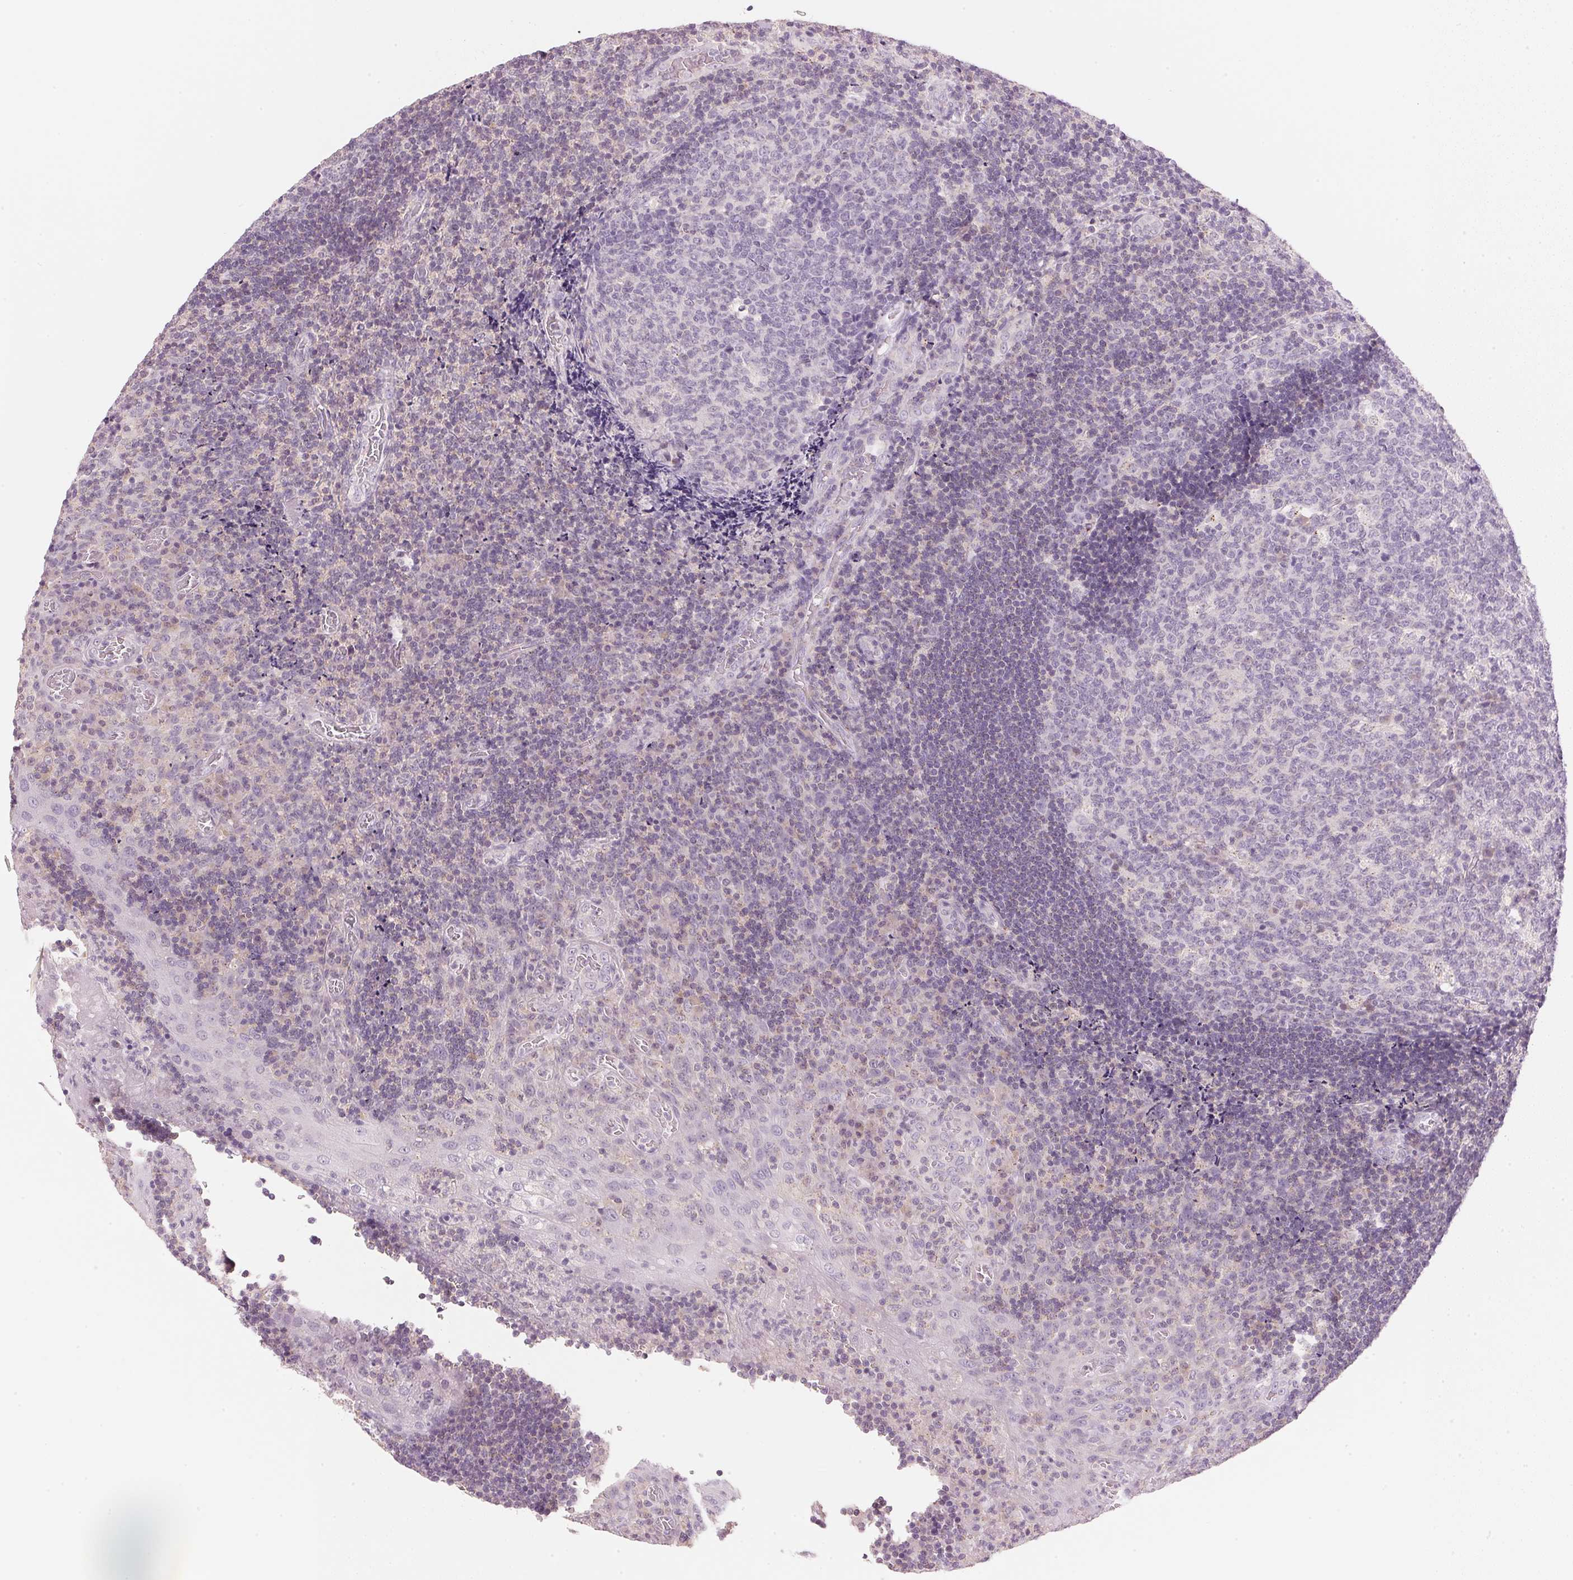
{"staining": {"intensity": "negative", "quantity": "none", "location": "none"}, "tissue": "tonsil", "cell_type": "Germinal center cells", "image_type": "normal", "snomed": [{"axis": "morphology", "description": "Normal tissue, NOS"}, {"axis": "topography", "description": "Tonsil"}], "caption": "The micrograph reveals no significant positivity in germinal center cells of tonsil.", "gene": "HOXB13", "patient": {"sex": "male", "age": 17}}